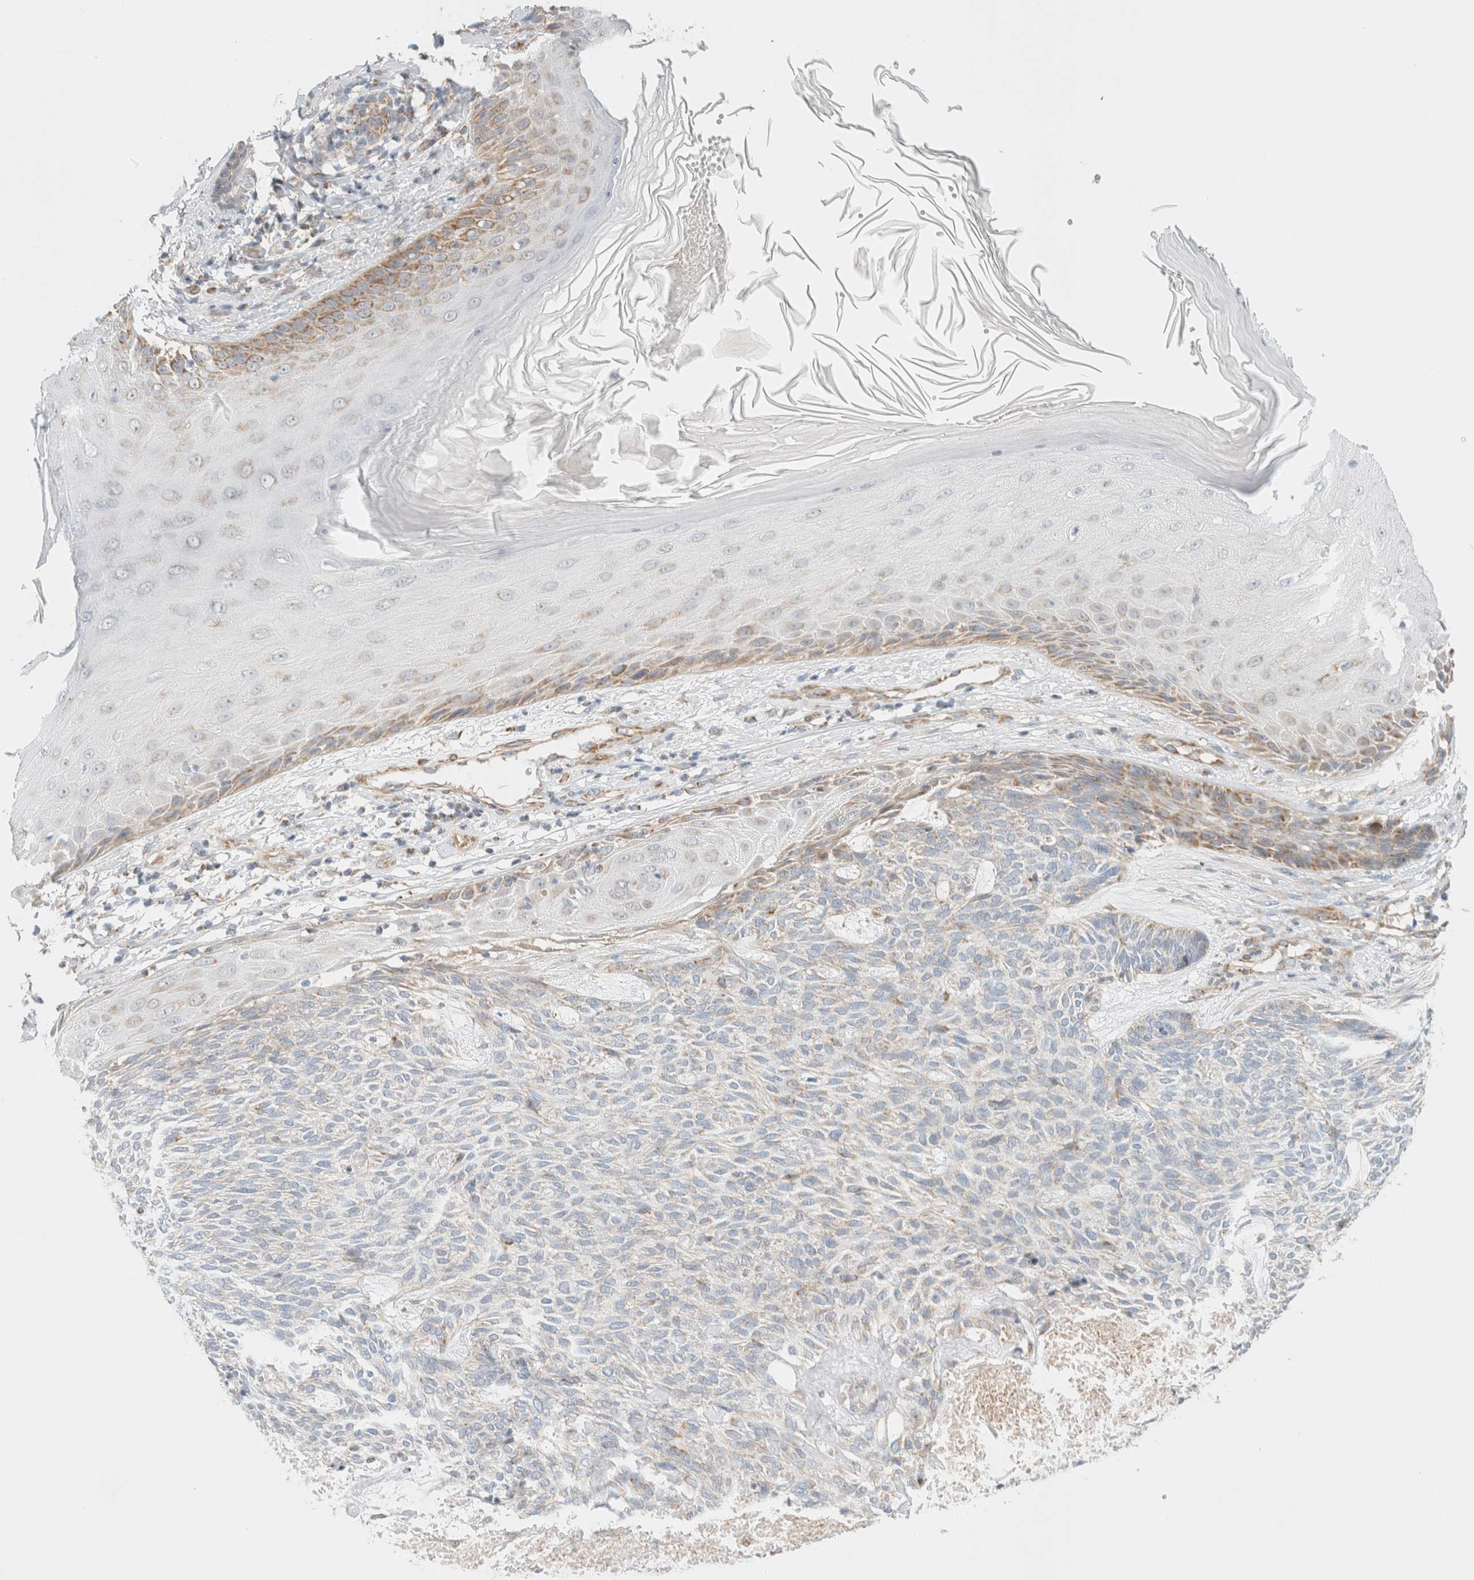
{"staining": {"intensity": "weak", "quantity": "<25%", "location": "cytoplasmic/membranous"}, "tissue": "skin cancer", "cell_type": "Tumor cells", "image_type": "cancer", "snomed": [{"axis": "morphology", "description": "Basal cell carcinoma"}, {"axis": "topography", "description": "Skin"}], "caption": "Basal cell carcinoma (skin) stained for a protein using immunohistochemistry demonstrates no staining tumor cells.", "gene": "MRM3", "patient": {"sex": "male", "age": 55}}